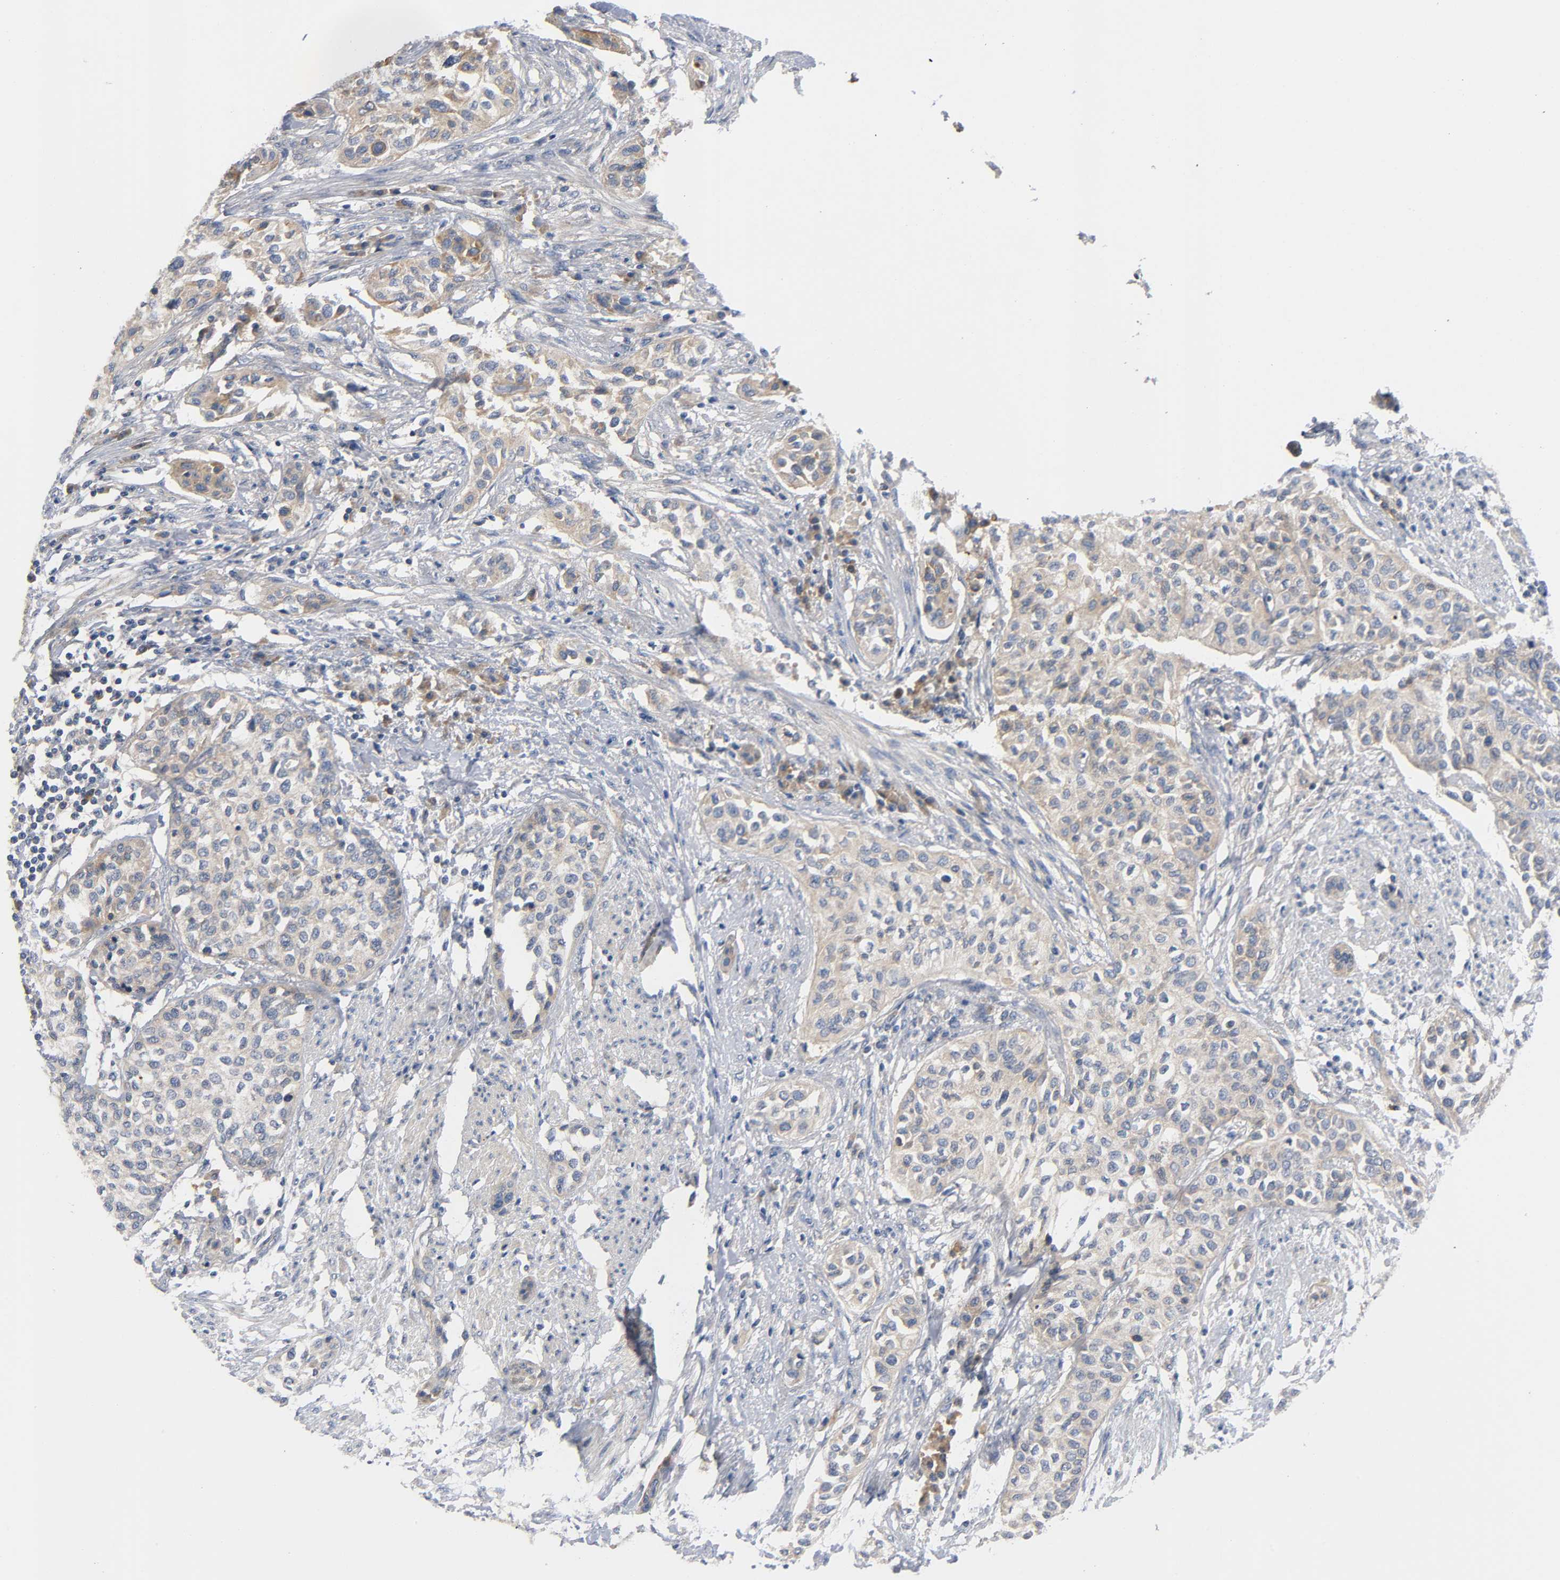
{"staining": {"intensity": "moderate", "quantity": ">75%", "location": "cytoplasmic/membranous"}, "tissue": "urothelial cancer", "cell_type": "Tumor cells", "image_type": "cancer", "snomed": [{"axis": "morphology", "description": "Urothelial carcinoma, High grade"}, {"axis": "topography", "description": "Urinary bladder"}], "caption": "Immunohistochemistry (IHC) histopathology image of neoplastic tissue: human urothelial cancer stained using immunohistochemistry (IHC) exhibits medium levels of moderate protein expression localized specifically in the cytoplasmic/membranous of tumor cells, appearing as a cytoplasmic/membranous brown color.", "gene": "HDAC6", "patient": {"sex": "male", "age": 74}}